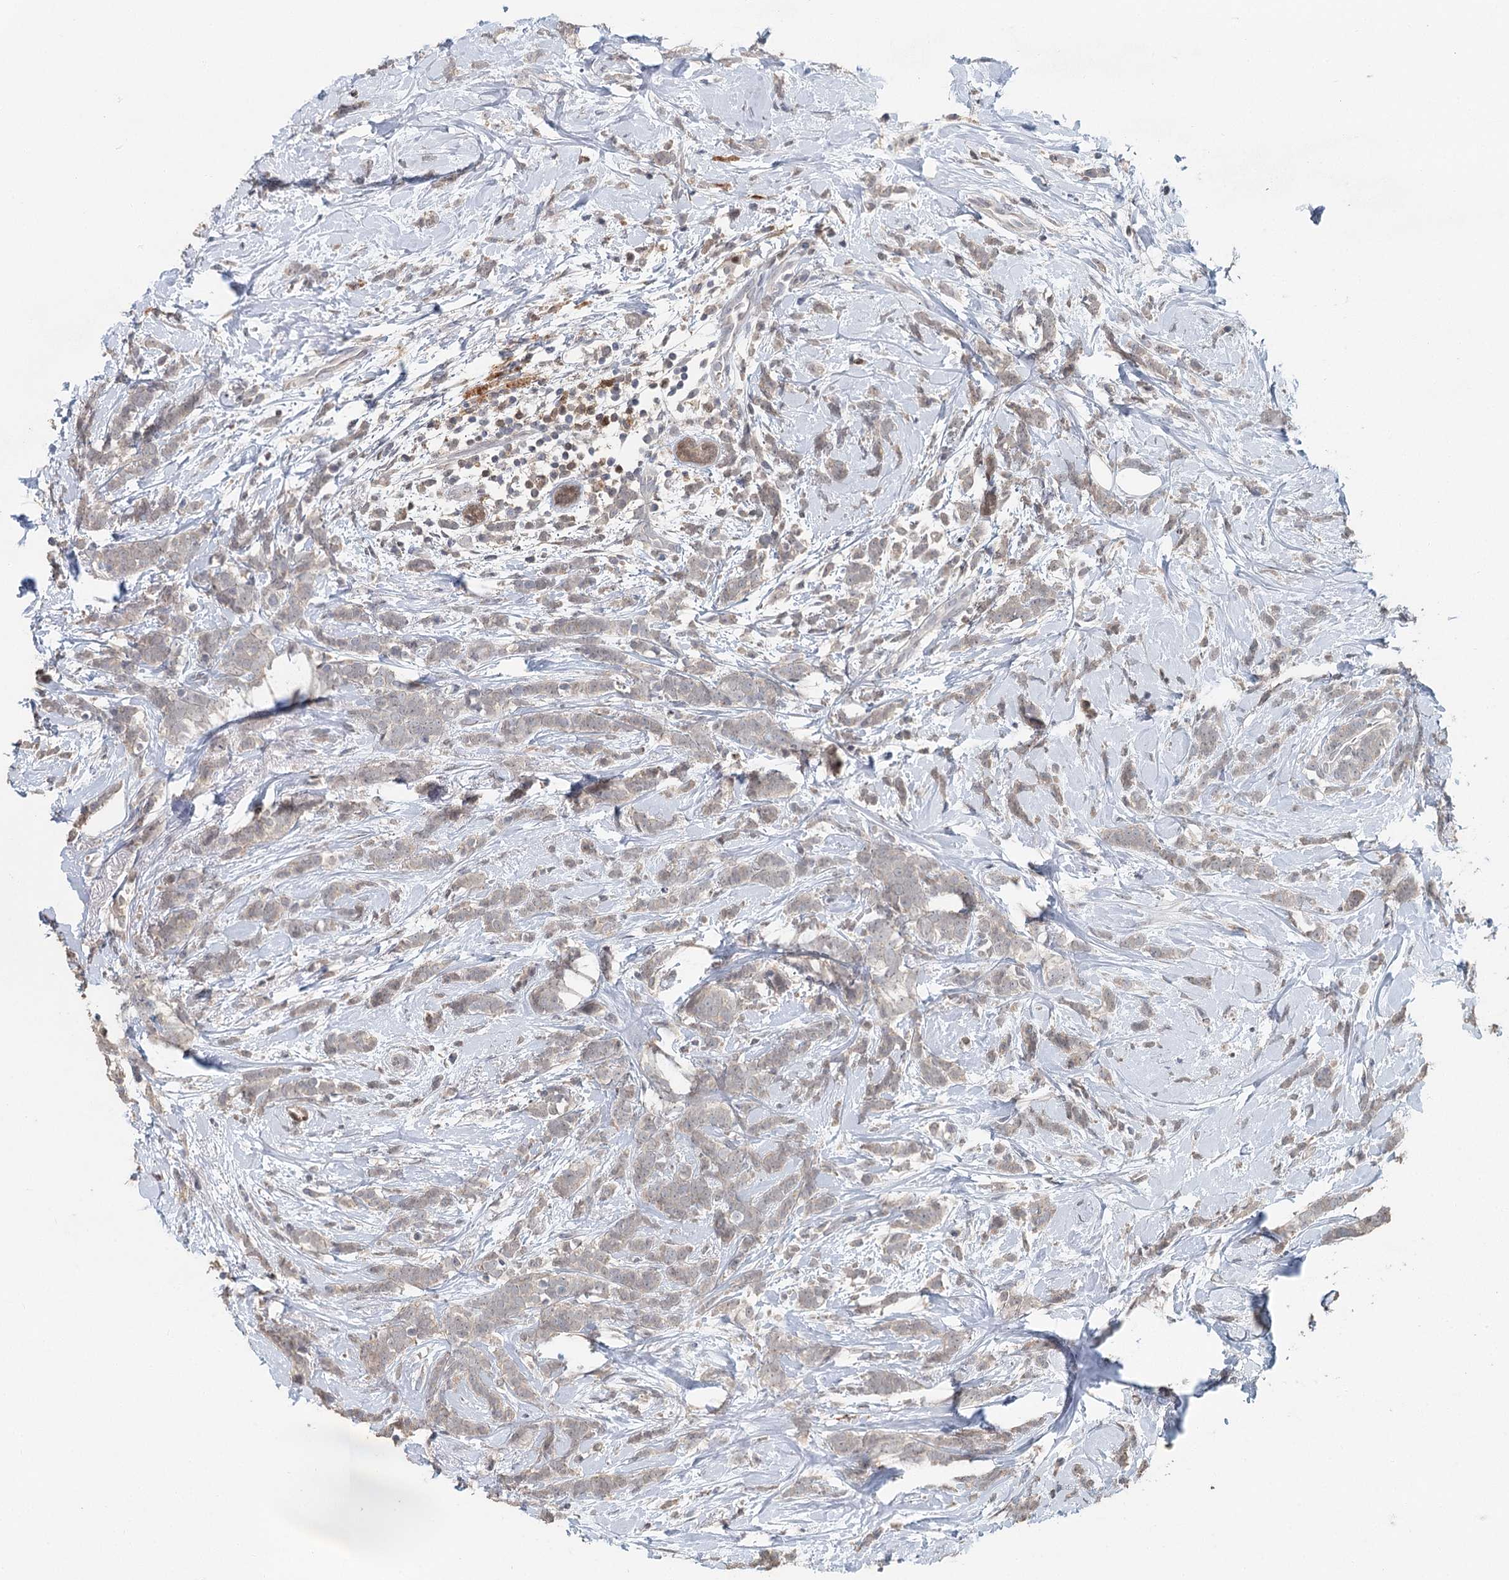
{"staining": {"intensity": "negative", "quantity": "none", "location": "none"}, "tissue": "breast cancer", "cell_type": "Tumor cells", "image_type": "cancer", "snomed": [{"axis": "morphology", "description": "Lobular carcinoma"}, {"axis": "topography", "description": "Breast"}], "caption": "Tumor cells show no significant protein positivity in lobular carcinoma (breast).", "gene": "ADK", "patient": {"sex": "female", "age": 58}}